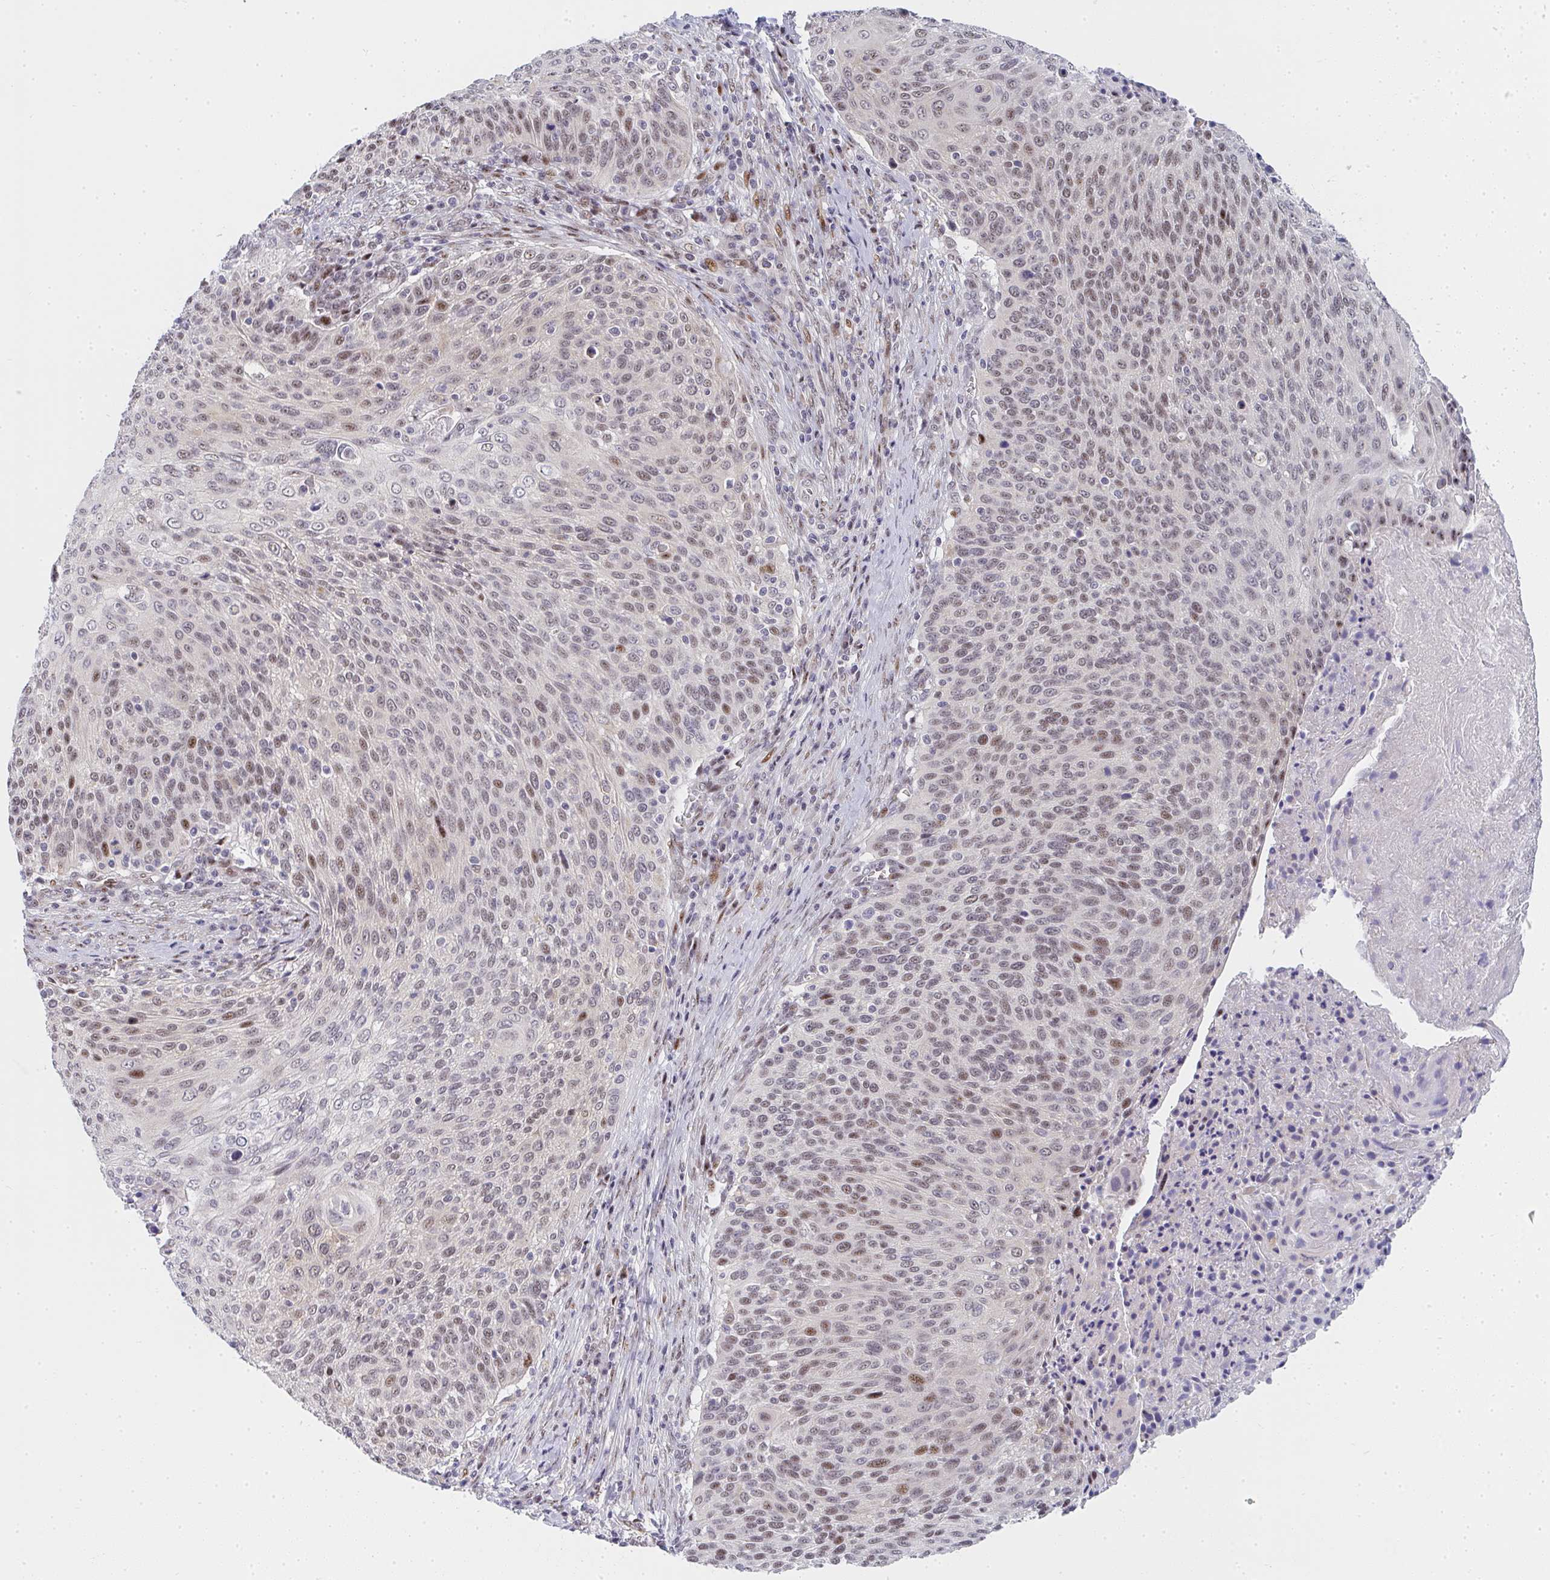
{"staining": {"intensity": "moderate", "quantity": "25%-75%", "location": "nuclear"}, "tissue": "cervical cancer", "cell_type": "Tumor cells", "image_type": "cancer", "snomed": [{"axis": "morphology", "description": "Squamous cell carcinoma, NOS"}, {"axis": "topography", "description": "Cervix"}], "caption": "Cervical cancer (squamous cell carcinoma) was stained to show a protein in brown. There is medium levels of moderate nuclear expression in about 25%-75% of tumor cells.", "gene": "ZIC3", "patient": {"sex": "female", "age": 31}}